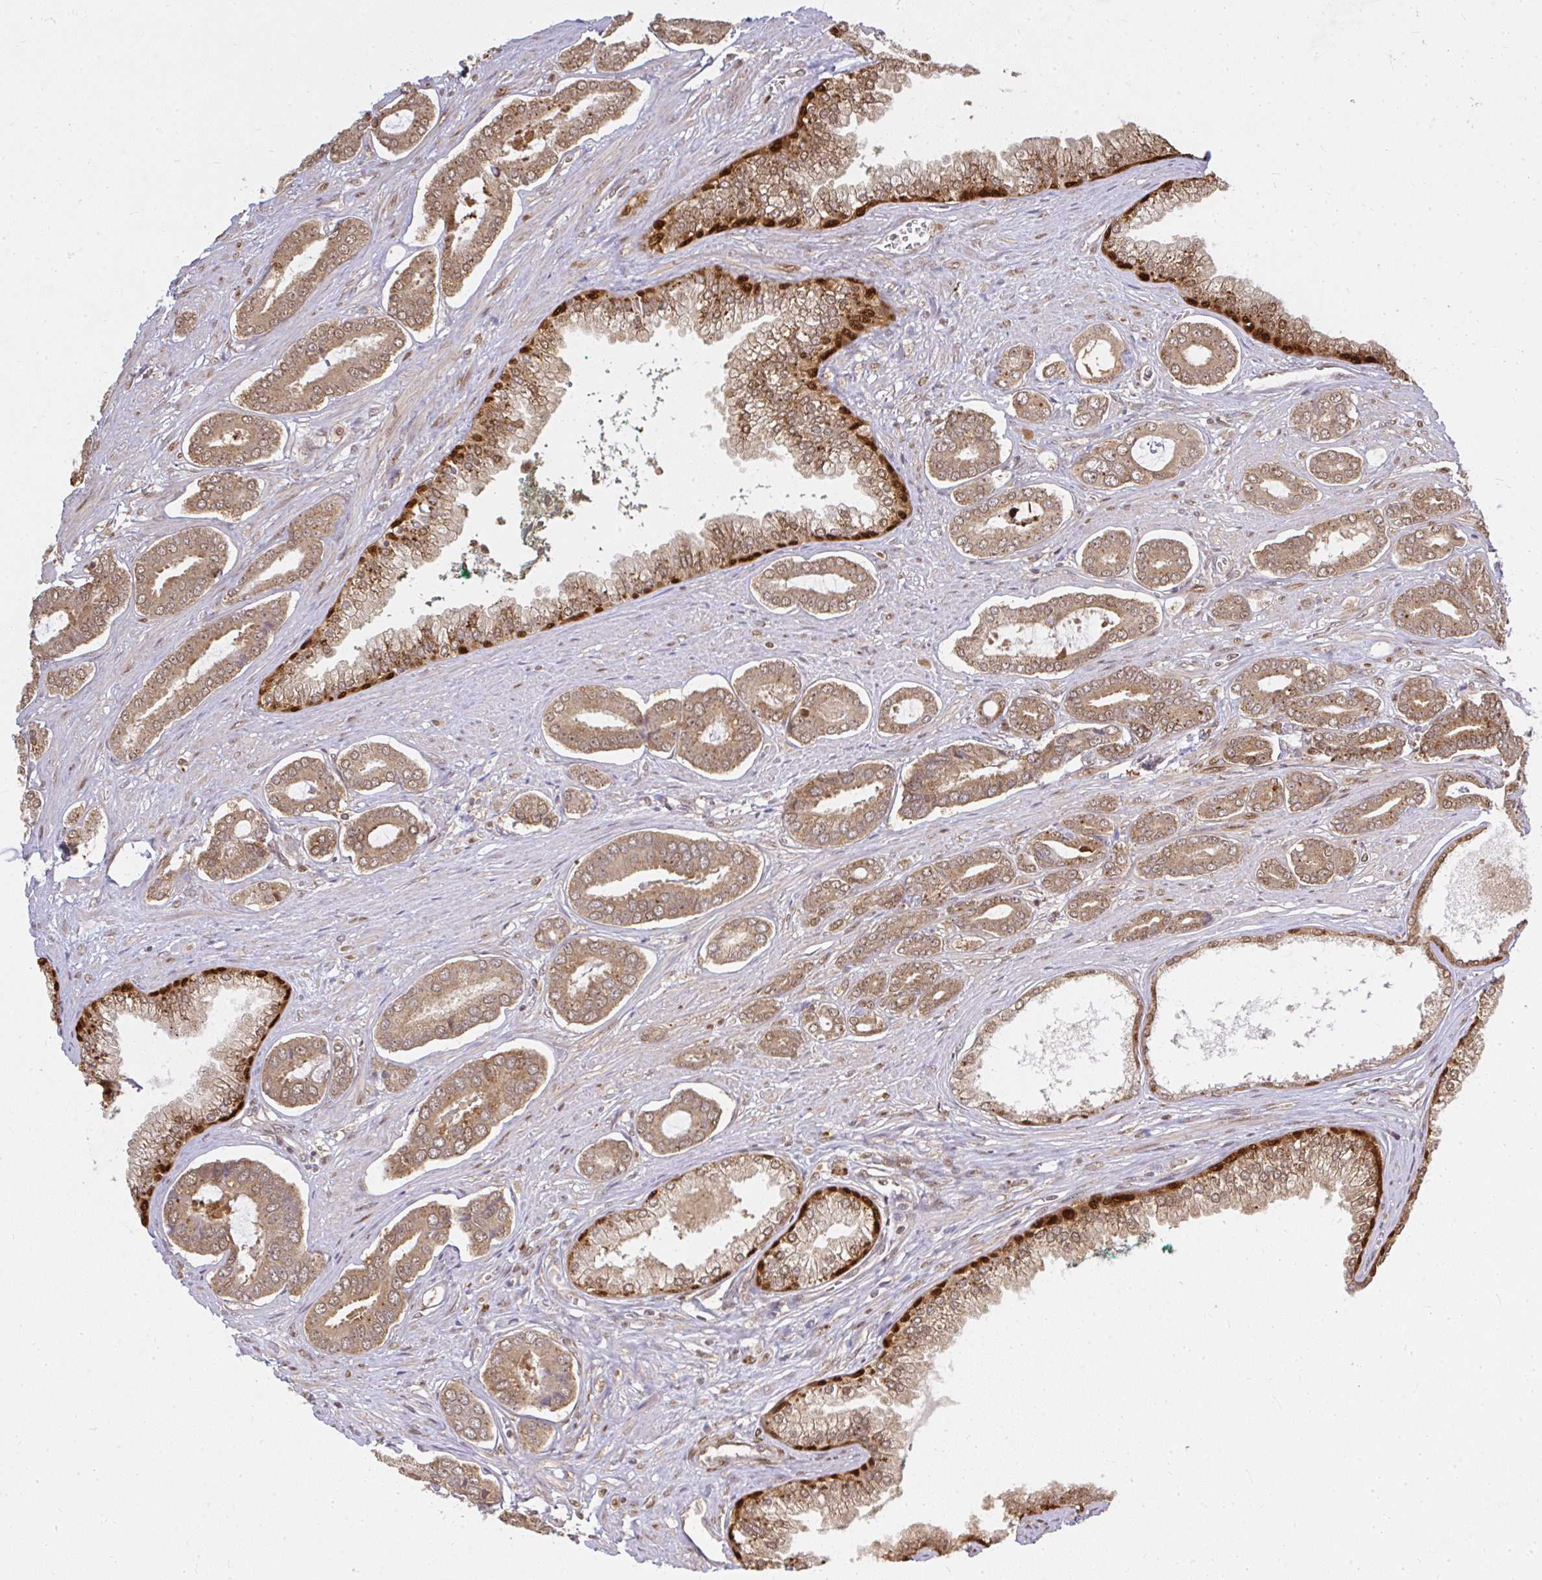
{"staining": {"intensity": "moderate", "quantity": ">75%", "location": "cytoplasmic/membranous,nuclear"}, "tissue": "prostate cancer", "cell_type": "Tumor cells", "image_type": "cancer", "snomed": [{"axis": "morphology", "description": "Adenocarcinoma, NOS"}, {"axis": "topography", "description": "Prostate and seminal vesicle, NOS"}], "caption": "Prostate cancer was stained to show a protein in brown. There is medium levels of moderate cytoplasmic/membranous and nuclear expression in approximately >75% of tumor cells.", "gene": "LARS2", "patient": {"sex": "male", "age": 76}}